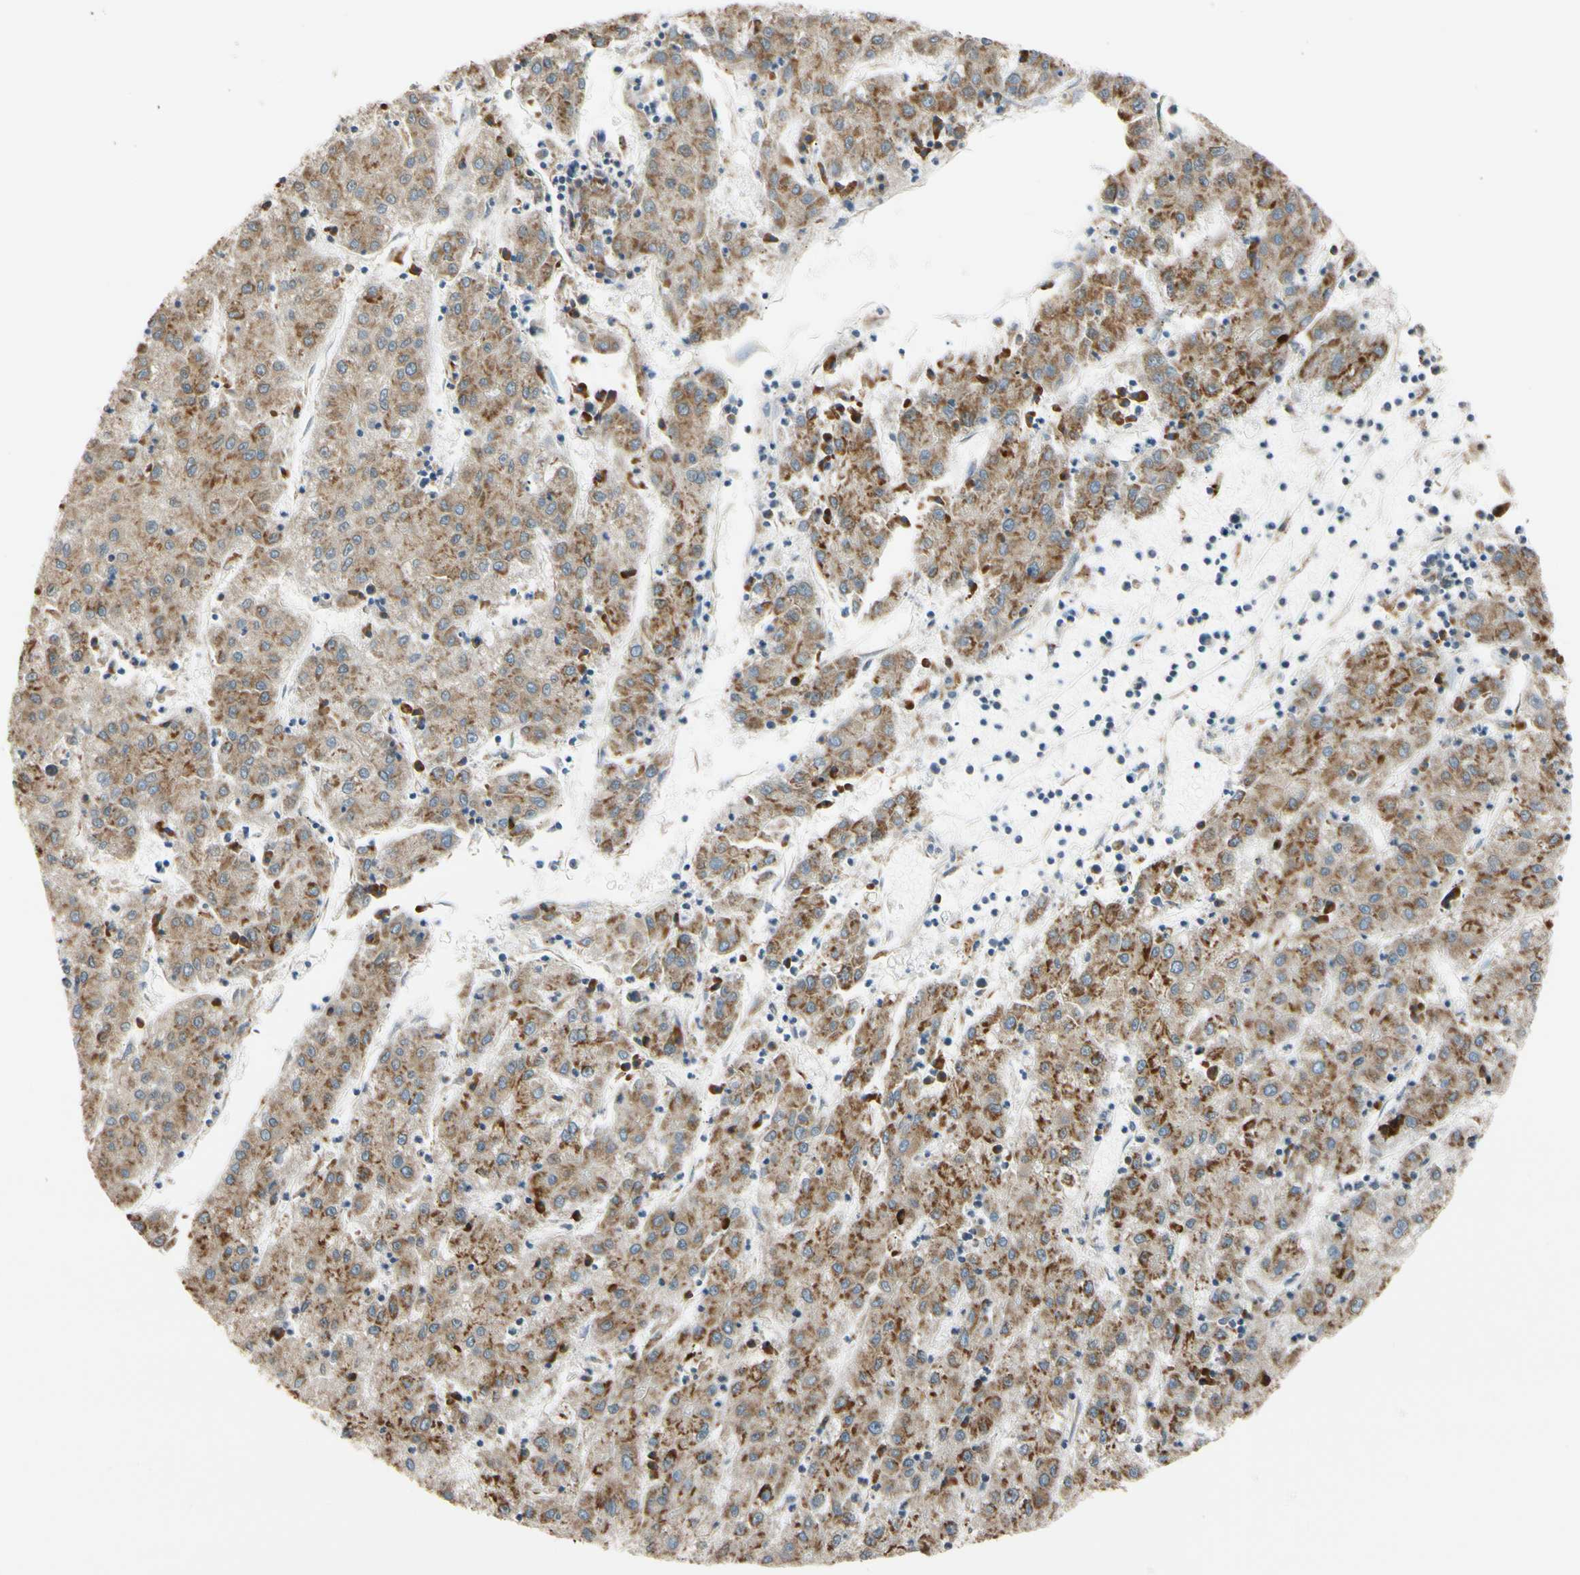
{"staining": {"intensity": "moderate", "quantity": ">75%", "location": "cytoplasmic/membranous"}, "tissue": "liver cancer", "cell_type": "Tumor cells", "image_type": "cancer", "snomed": [{"axis": "morphology", "description": "Carcinoma, Hepatocellular, NOS"}, {"axis": "topography", "description": "Liver"}], "caption": "Protein expression analysis of liver cancer (hepatocellular carcinoma) reveals moderate cytoplasmic/membranous positivity in about >75% of tumor cells. The staining is performed using DAB brown chromogen to label protein expression. The nuclei are counter-stained blue using hematoxylin.", "gene": "RPN2", "patient": {"sex": "male", "age": 72}}